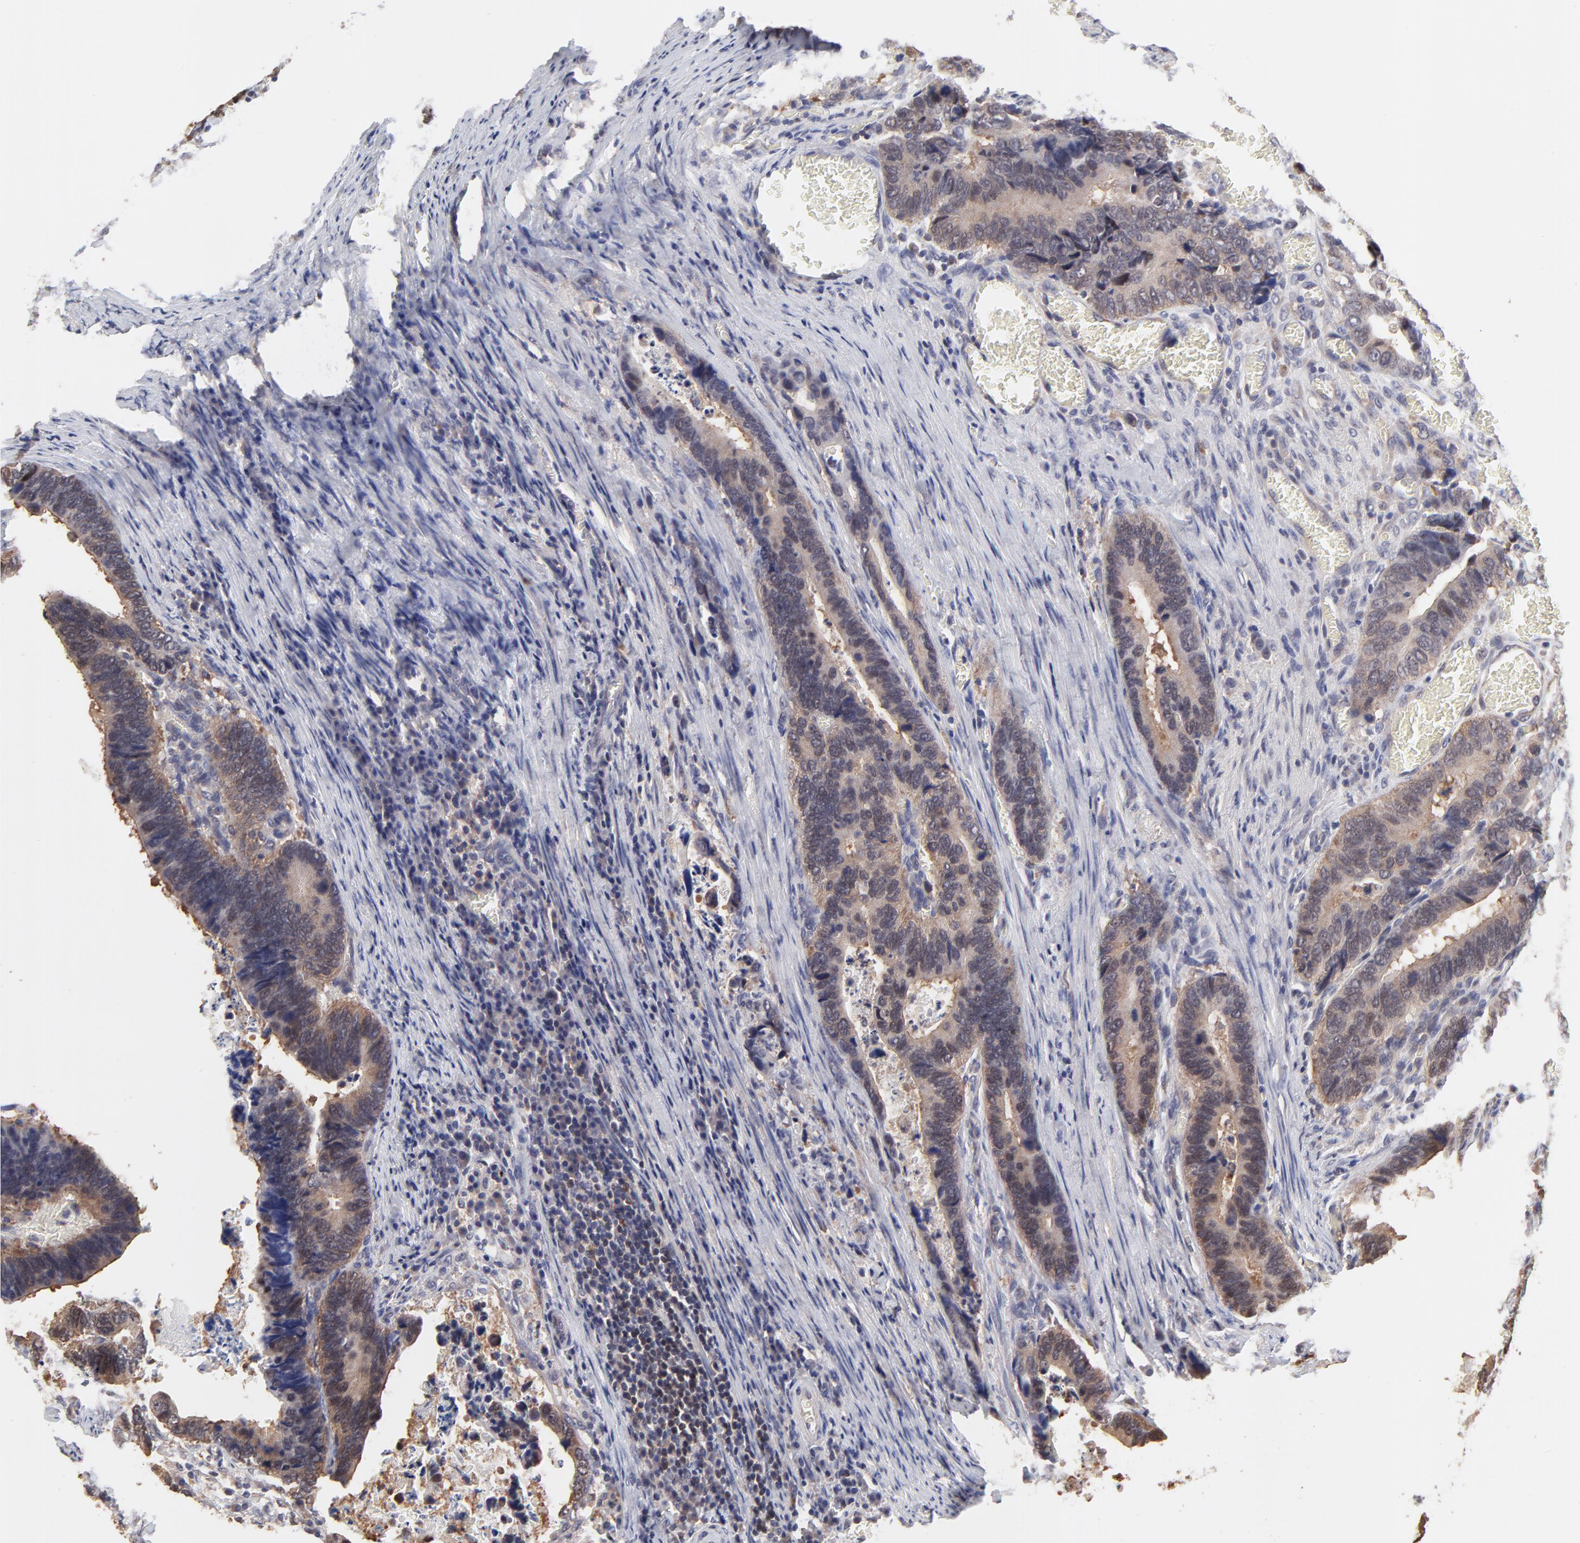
{"staining": {"intensity": "weak", "quantity": ">75%", "location": "cytoplasmic/membranous"}, "tissue": "colorectal cancer", "cell_type": "Tumor cells", "image_type": "cancer", "snomed": [{"axis": "morphology", "description": "Adenocarcinoma, NOS"}, {"axis": "topography", "description": "Colon"}], "caption": "Immunohistochemistry of colorectal cancer demonstrates low levels of weak cytoplasmic/membranous staining in about >75% of tumor cells. (Stains: DAB in brown, nuclei in blue, Microscopy: brightfield microscopy at high magnification).", "gene": "CCT2", "patient": {"sex": "male", "age": 72}}